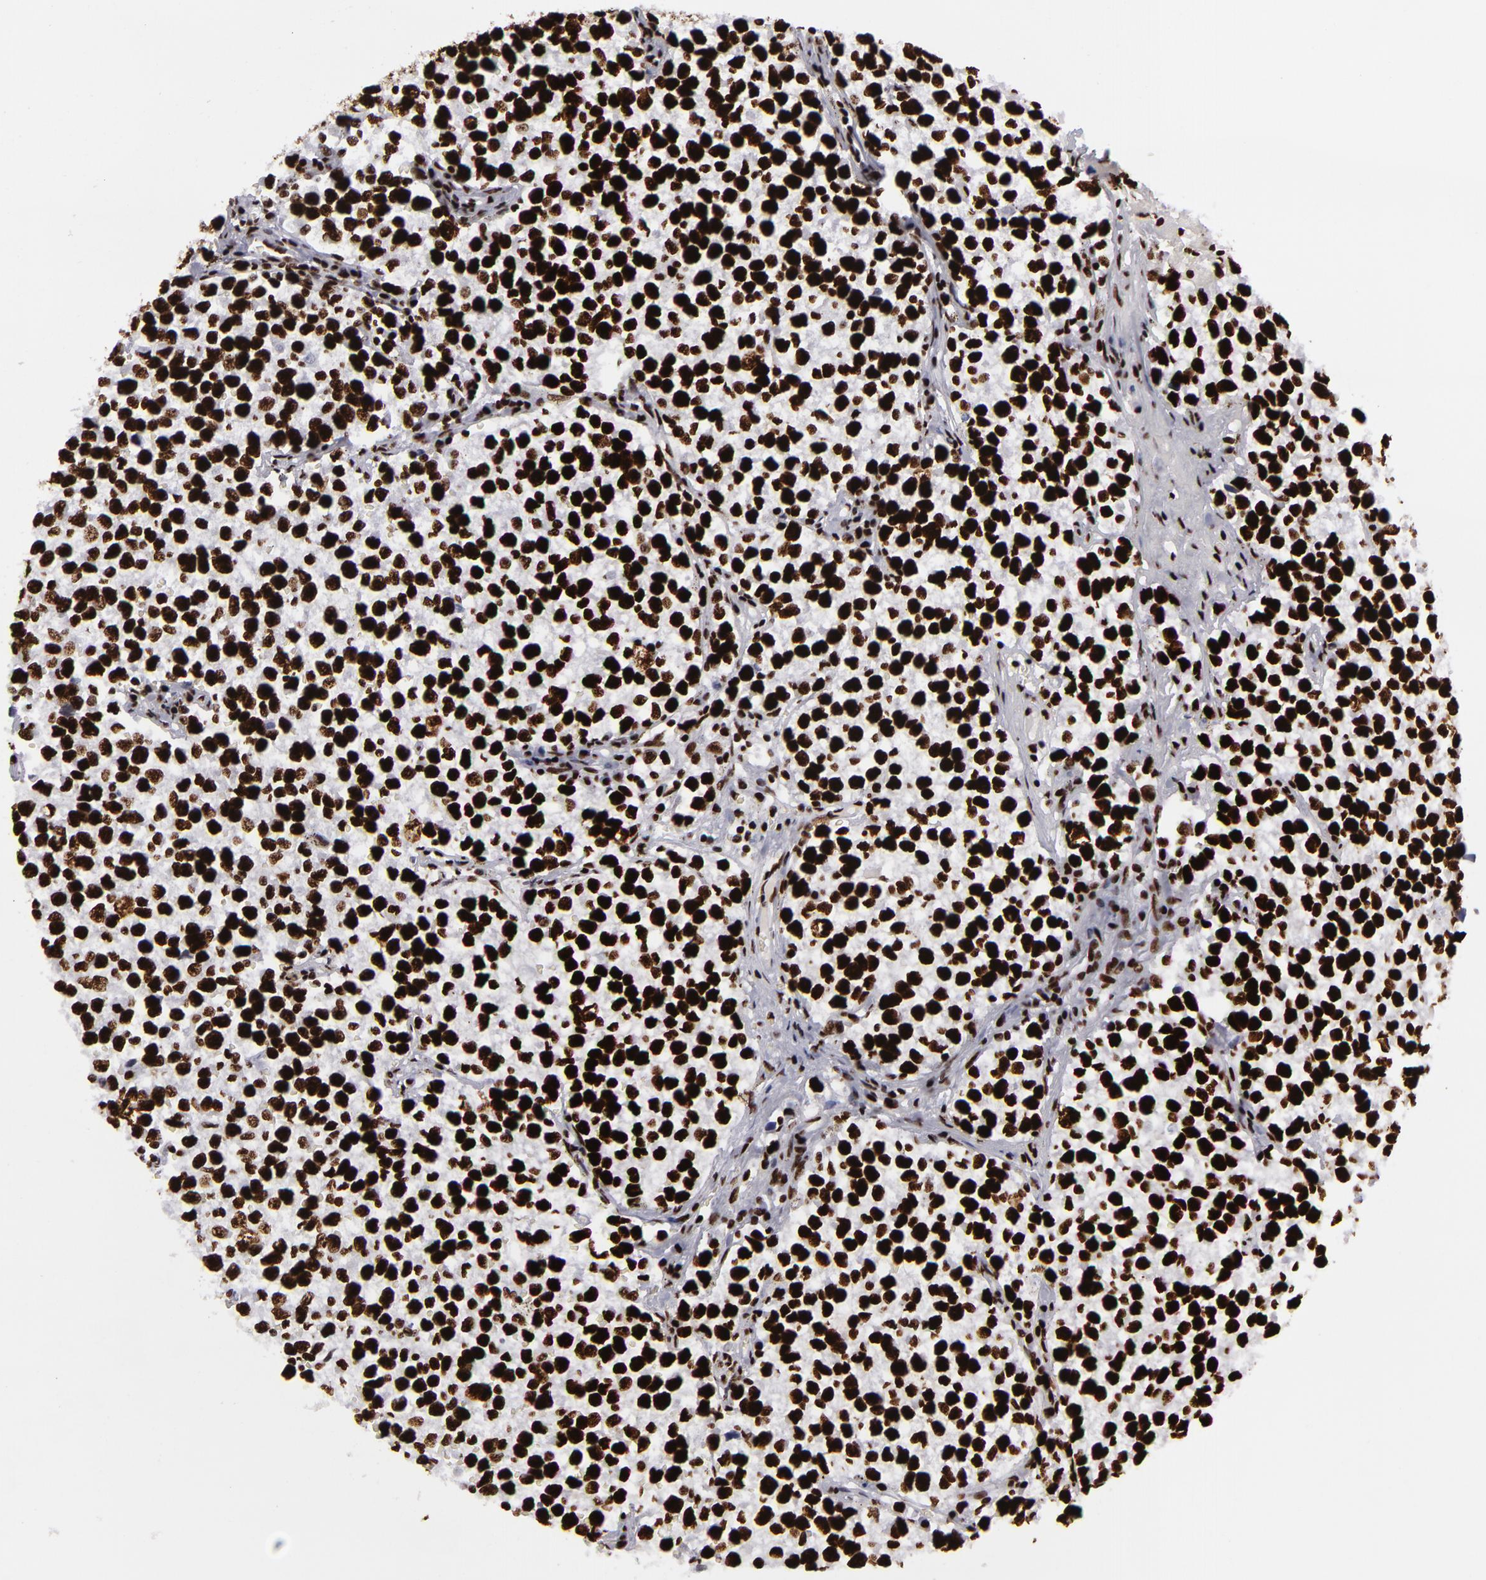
{"staining": {"intensity": "strong", "quantity": ">75%", "location": "nuclear"}, "tissue": "testis cancer", "cell_type": "Tumor cells", "image_type": "cancer", "snomed": [{"axis": "morphology", "description": "Seminoma, NOS"}, {"axis": "topography", "description": "Testis"}], "caption": "Brown immunohistochemical staining in human testis seminoma exhibits strong nuclear staining in about >75% of tumor cells.", "gene": "SAFB", "patient": {"sex": "male", "age": 35}}